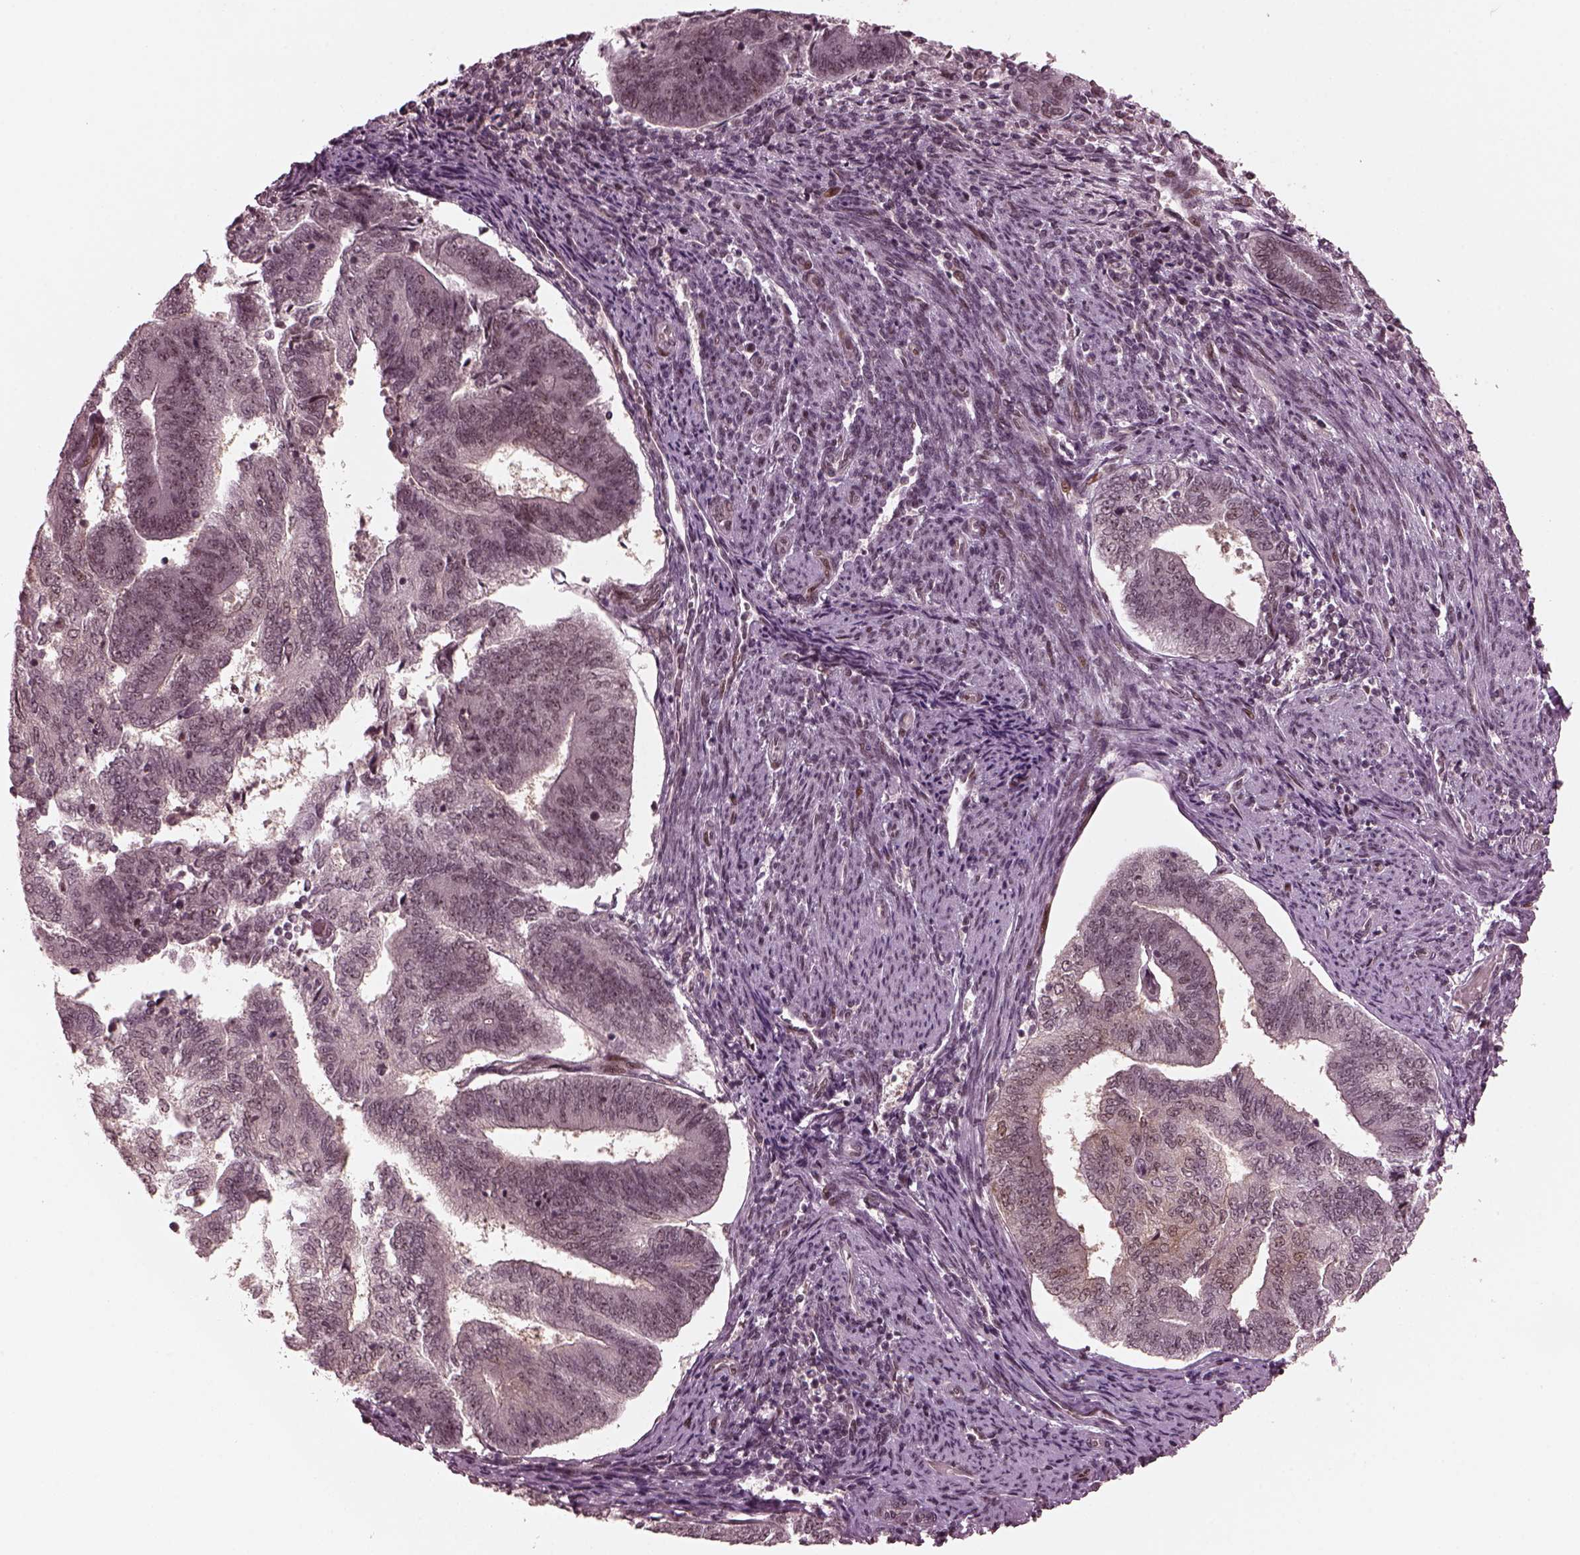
{"staining": {"intensity": "negative", "quantity": "none", "location": "none"}, "tissue": "endometrial cancer", "cell_type": "Tumor cells", "image_type": "cancer", "snomed": [{"axis": "morphology", "description": "Adenocarcinoma, NOS"}, {"axis": "topography", "description": "Endometrium"}], "caption": "Tumor cells show no significant protein staining in endometrial adenocarcinoma.", "gene": "TRIB3", "patient": {"sex": "female", "age": 65}}